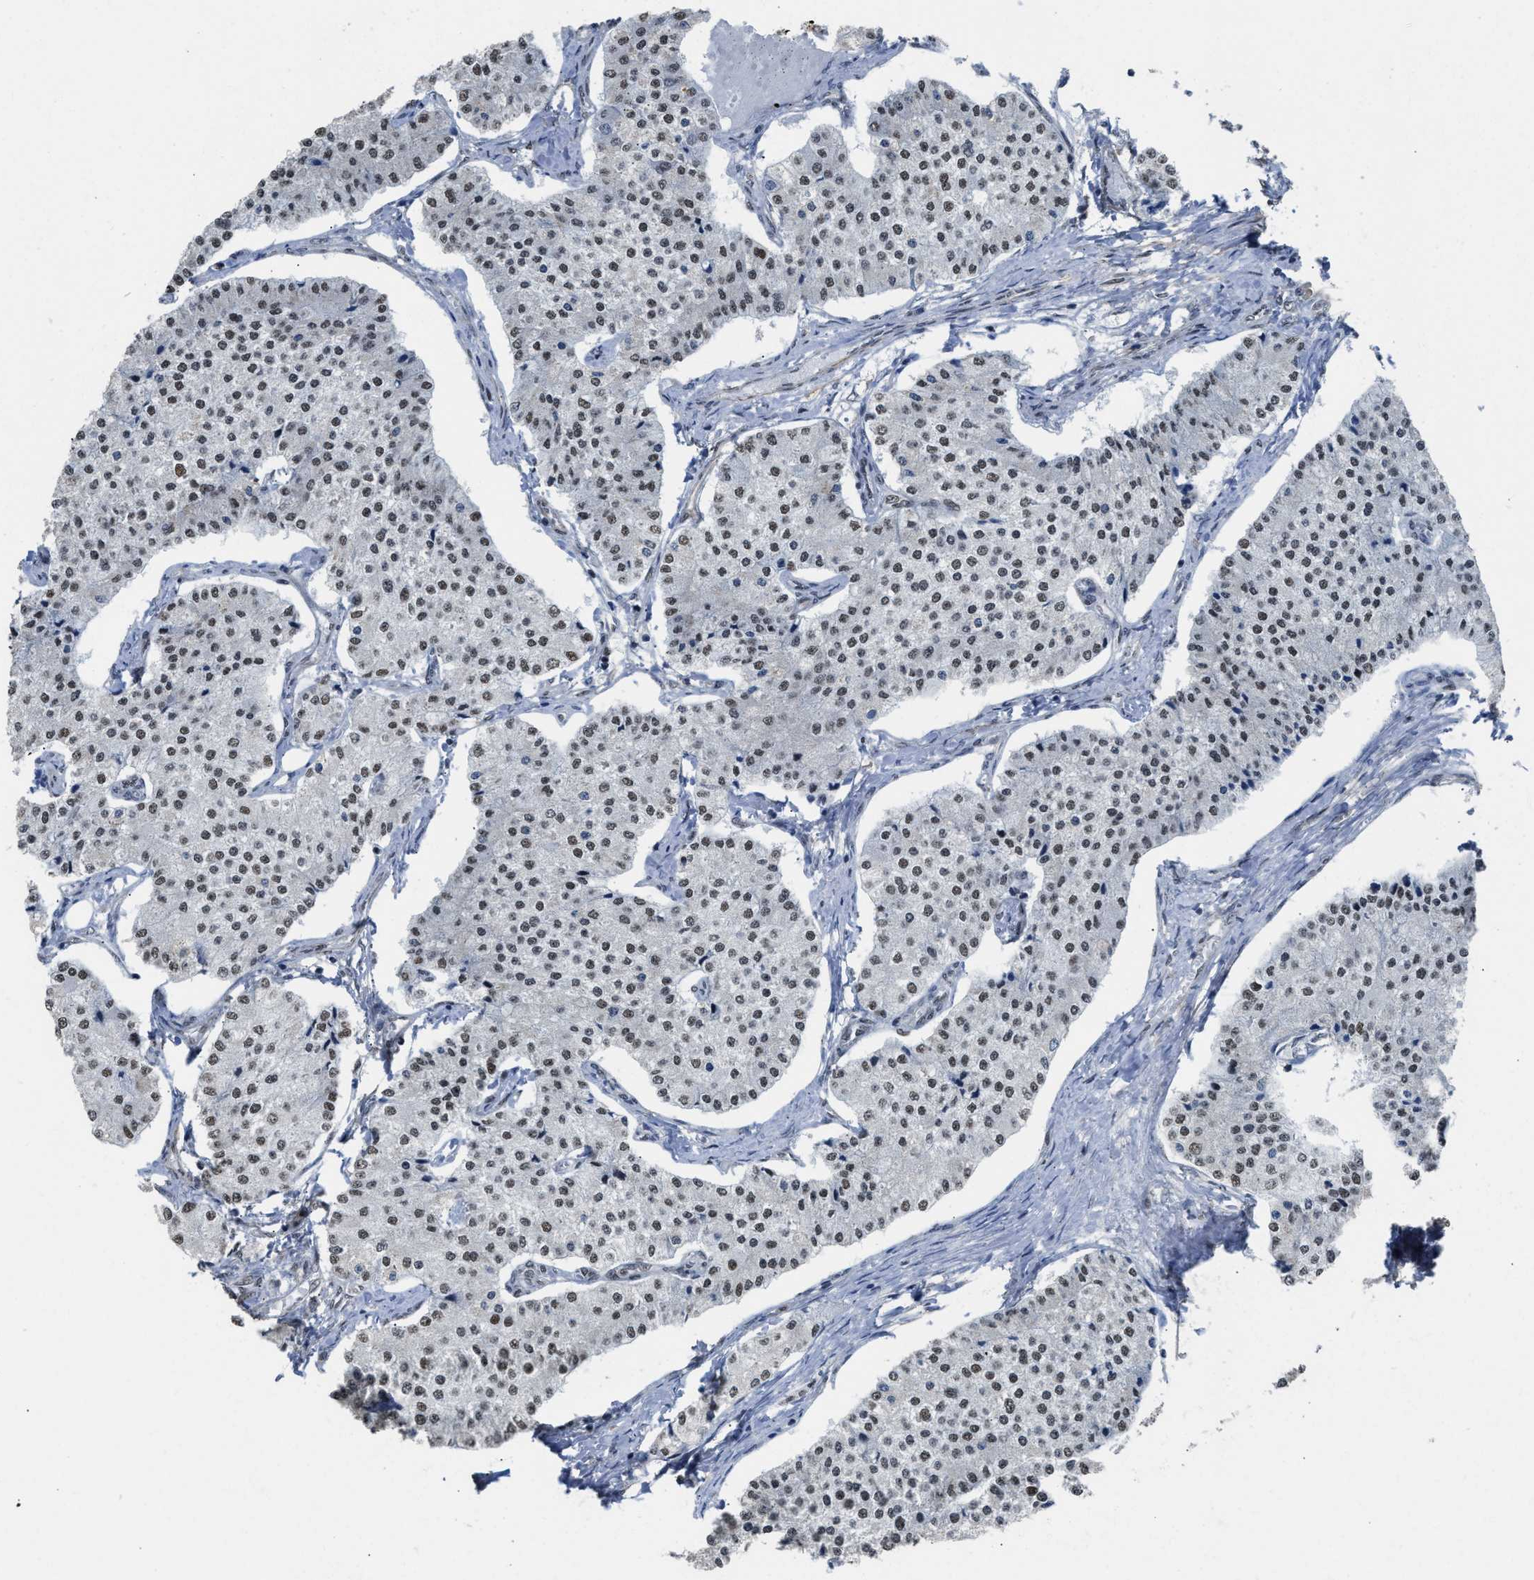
{"staining": {"intensity": "moderate", "quantity": ">75%", "location": "nuclear"}, "tissue": "carcinoid", "cell_type": "Tumor cells", "image_type": "cancer", "snomed": [{"axis": "morphology", "description": "Carcinoid, malignant, NOS"}, {"axis": "topography", "description": "Colon"}], "caption": "The micrograph reveals staining of carcinoid (malignant), revealing moderate nuclear protein positivity (brown color) within tumor cells.", "gene": "SCAF4", "patient": {"sex": "female", "age": 52}}